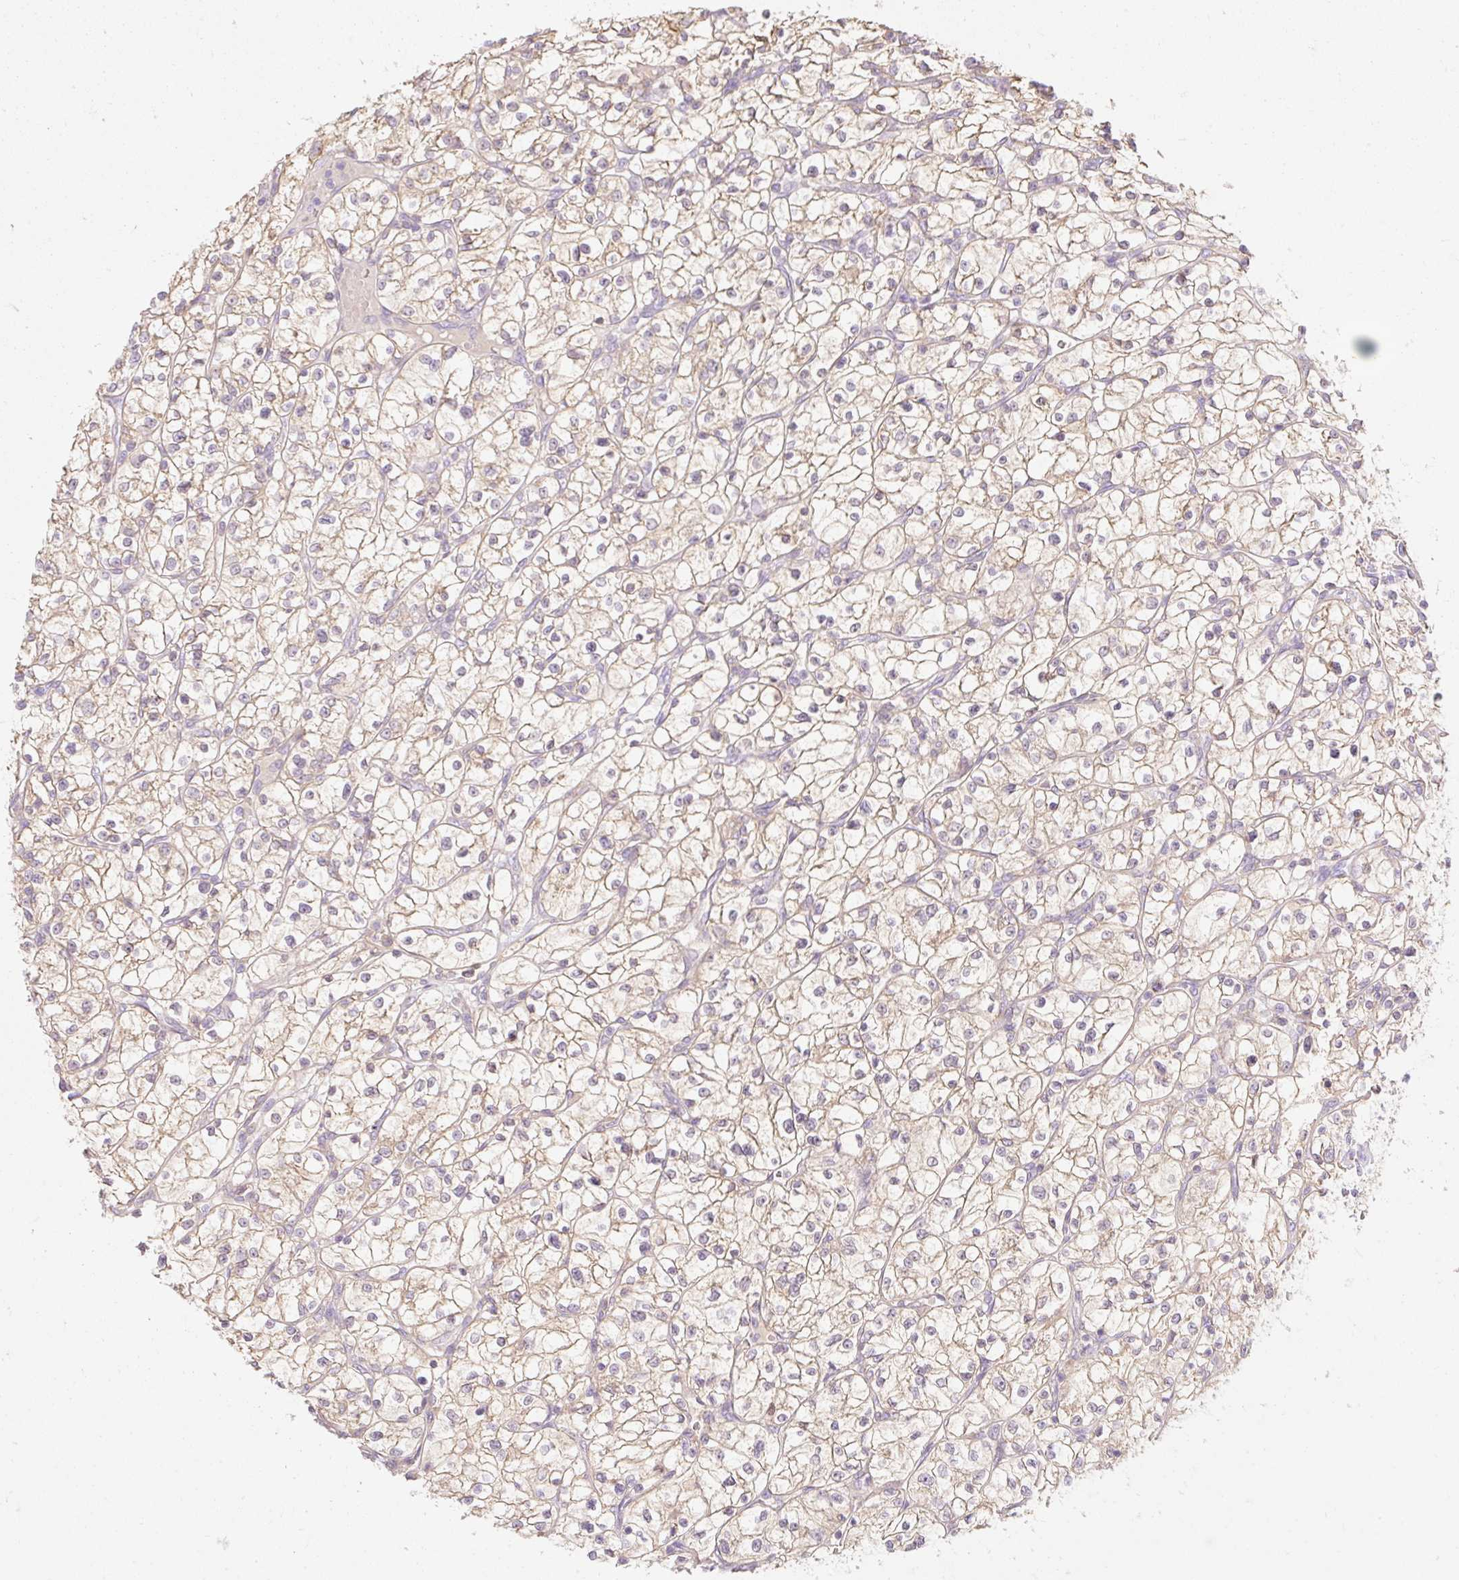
{"staining": {"intensity": "weak", "quantity": ">75%", "location": "cytoplasmic/membranous"}, "tissue": "renal cancer", "cell_type": "Tumor cells", "image_type": "cancer", "snomed": [{"axis": "morphology", "description": "Adenocarcinoma, NOS"}, {"axis": "topography", "description": "Kidney"}], "caption": "High-magnification brightfield microscopy of renal cancer (adenocarcinoma) stained with DAB (3,3'-diaminobenzidine) (brown) and counterstained with hematoxylin (blue). tumor cells exhibit weak cytoplasmic/membranous positivity is seen in approximately>75% of cells. (Stains: DAB (3,3'-diaminobenzidine) in brown, nuclei in blue, Microscopy: brightfield microscopy at high magnification).", "gene": "DHX35", "patient": {"sex": "female", "age": 64}}